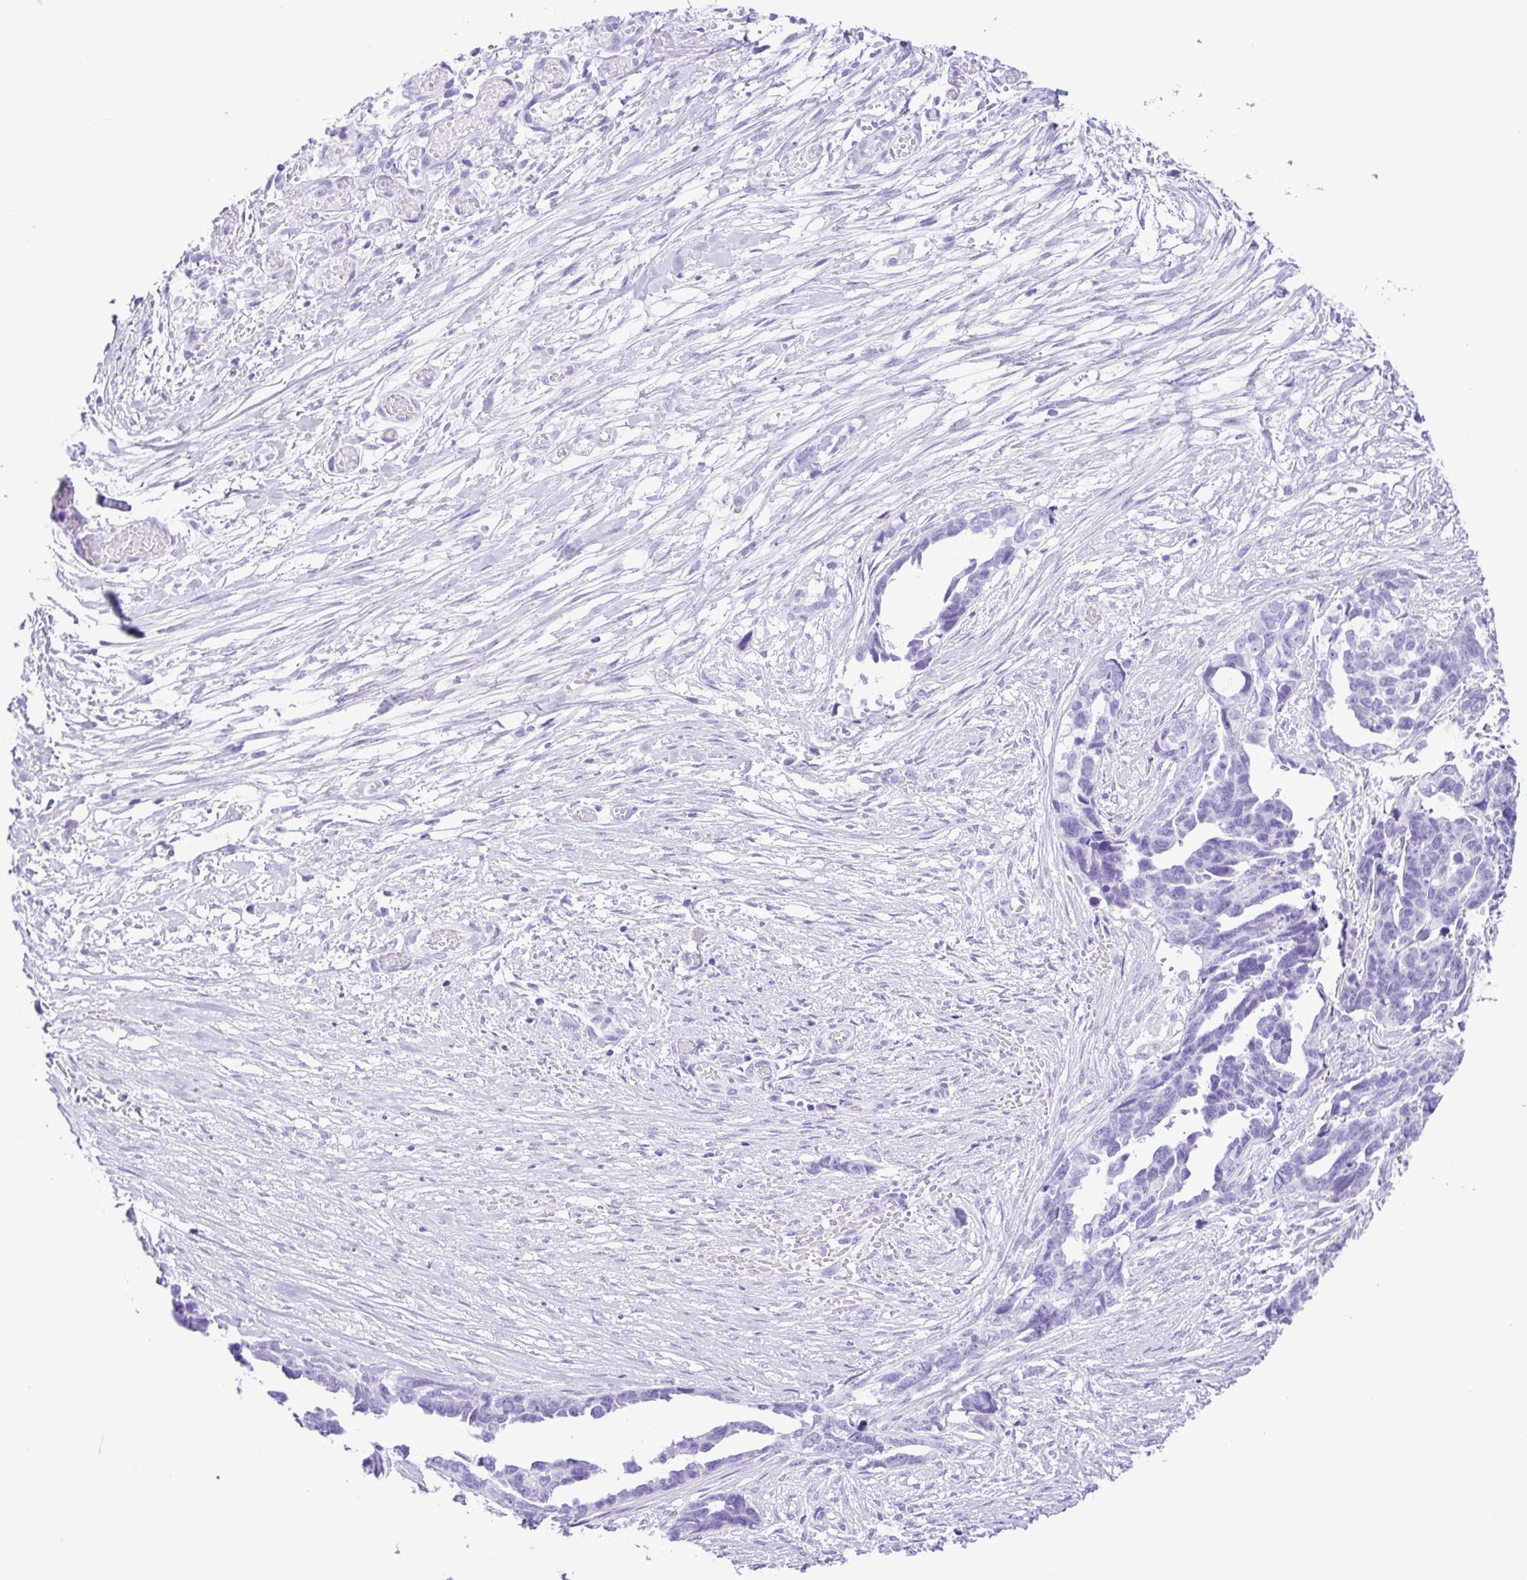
{"staining": {"intensity": "negative", "quantity": "none", "location": "none"}, "tissue": "ovarian cancer", "cell_type": "Tumor cells", "image_type": "cancer", "snomed": [{"axis": "morphology", "description": "Cystadenocarcinoma, serous, NOS"}, {"axis": "topography", "description": "Ovary"}], "caption": "Immunohistochemical staining of human ovarian cancer reveals no significant staining in tumor cells.", "gene": "ERP27", "patient": {"sex": "female", "age": 69}}